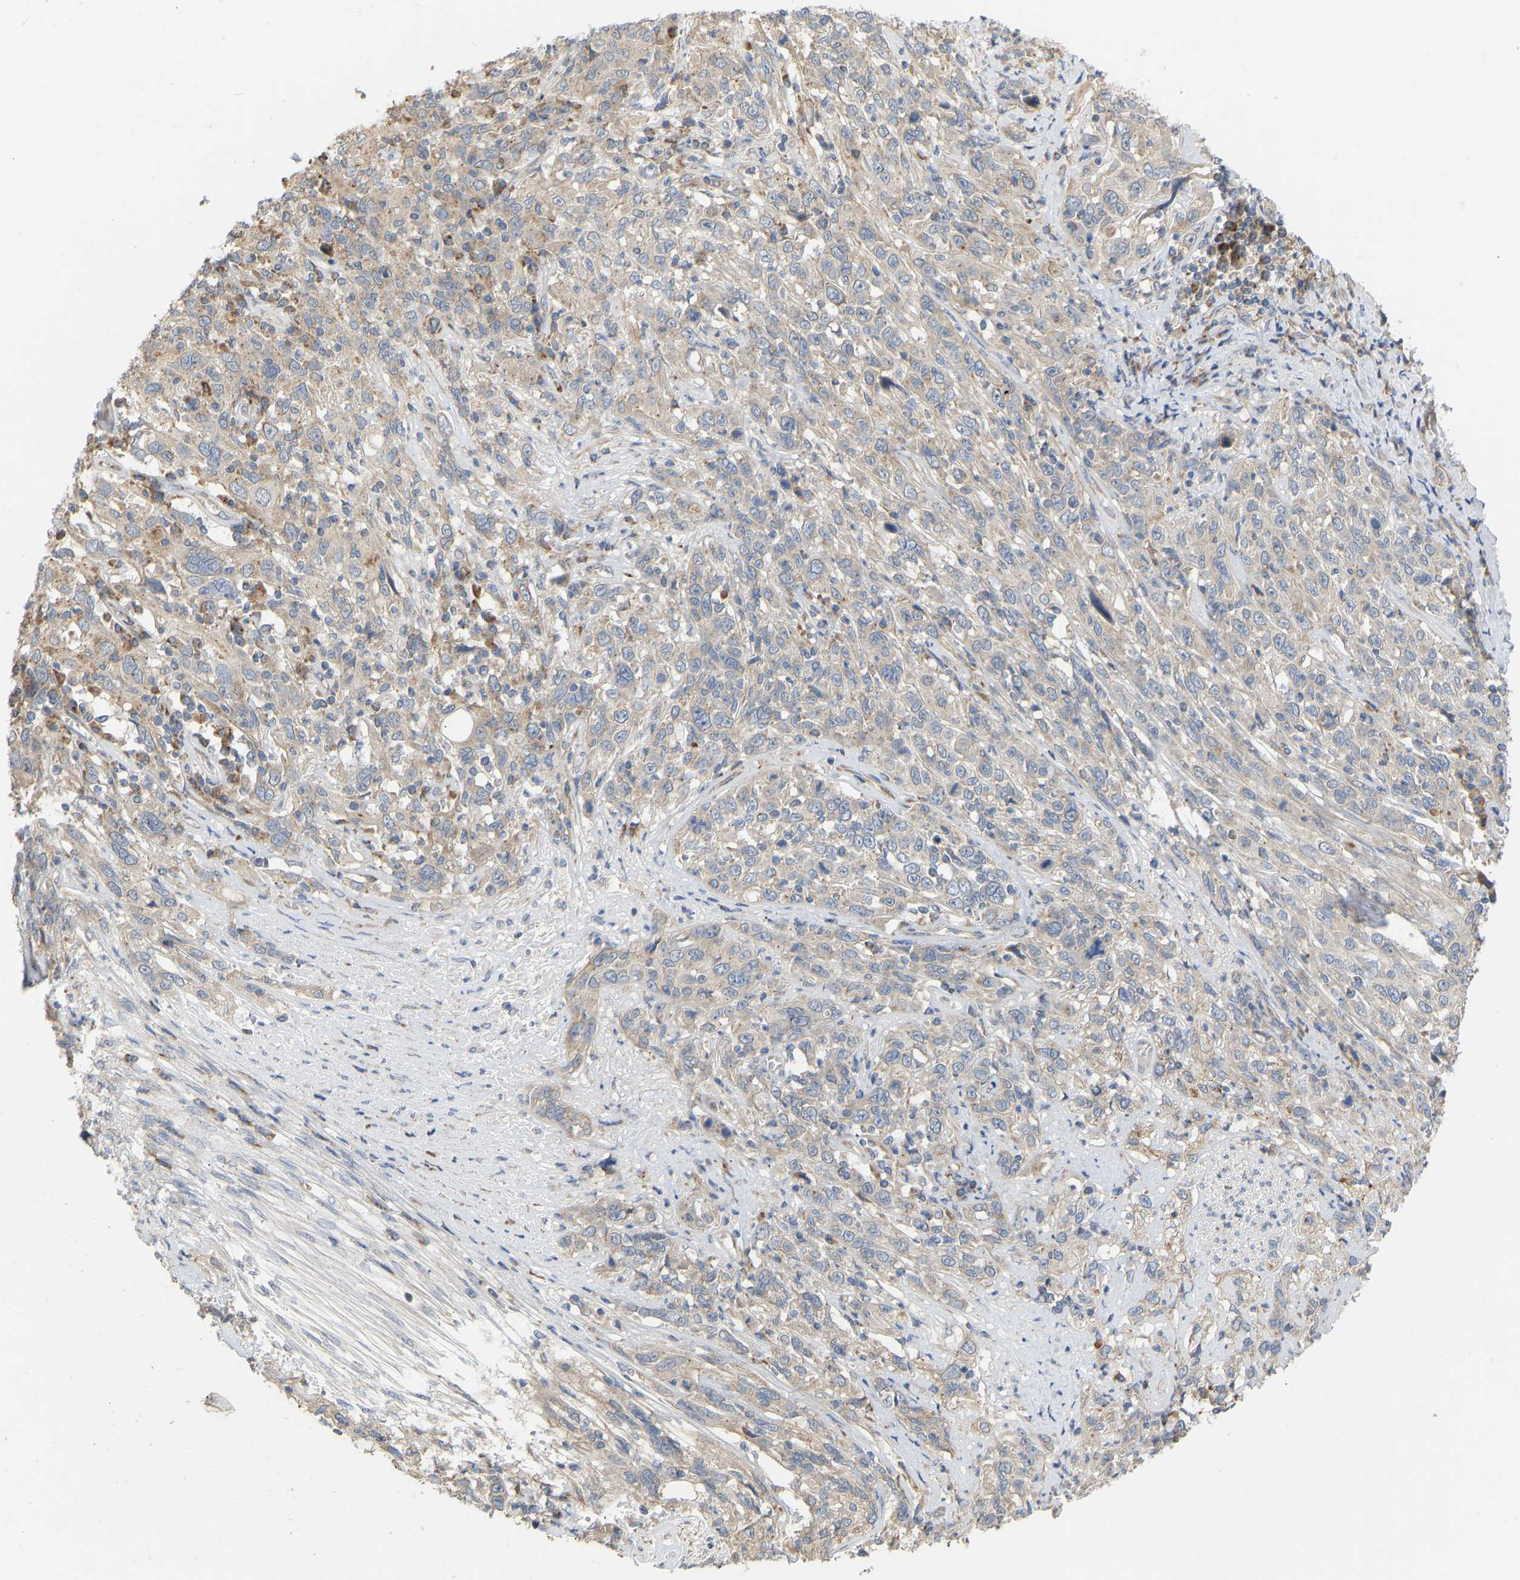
{"staining": {"intensity": "weak", "quantity": "25%-75%", "location": "cytoplasmic/membranous"}, "tissue": "cervical cancer", "cell_type": "Tumor cells", "image_type": "cancer", "snomed": [{"axis": "morphology", "description": "Squamous cell carcinoma, NOS"}, {"axis": "topography", "description": "Cervix"}], "caption": "Protein expression analysis of human cervical cancer reveals weak cytoplasmic/membranous expression in about 25%-75% of tumor cells. (DAB (3,3'-diaminobenzidine) = brown stain, brightfield microscopy at high magnification).", "gene": "HACD2", "patient": {"sex": "female", "age": 46}}